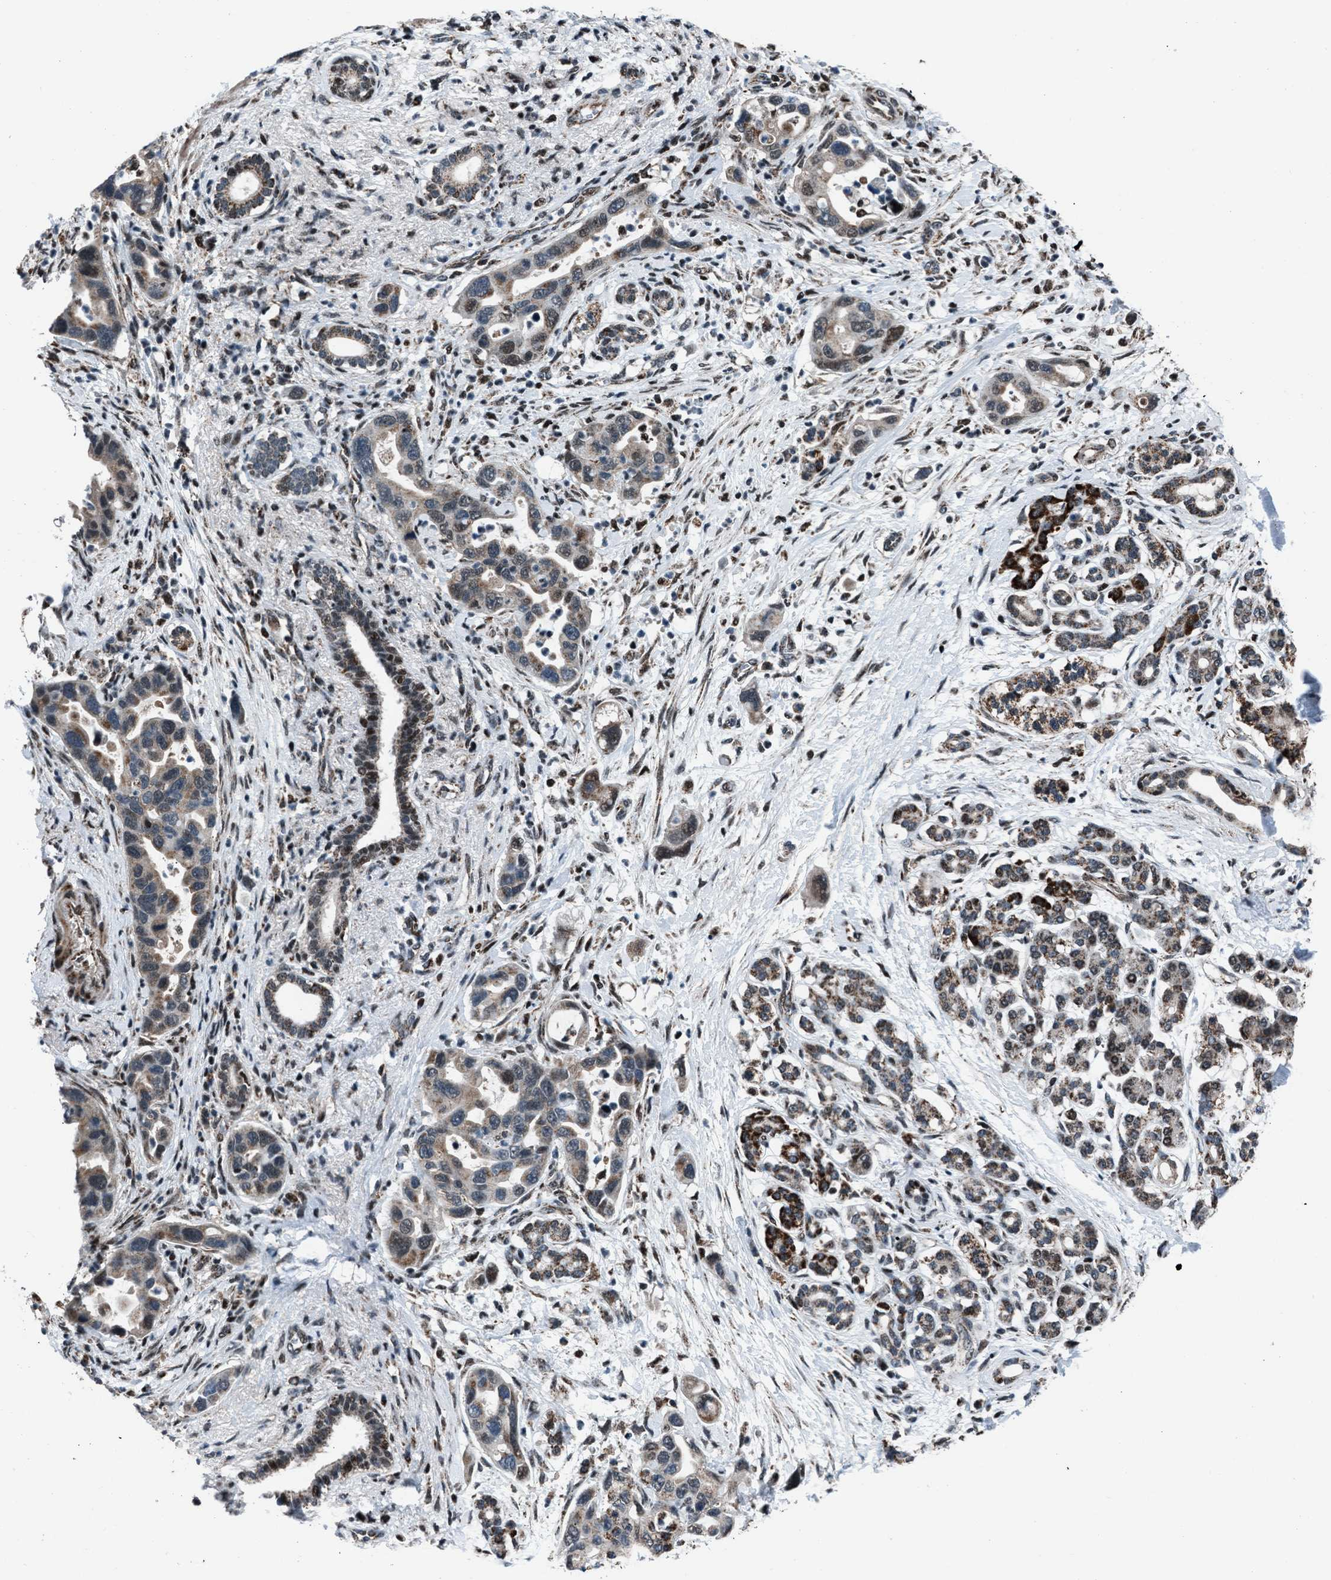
{"staining": {"intensity": "moderate", "quantity": ">75%", "location": "cytoplasmic/membranous,nuclear"}, "tissue": "pancreatic cancer", "cell_type": "Tumor cells", "image_type": "cancer", "snomed": [{"axis": "morphology", "description": "Normal tissue, NOS"}, {"axis": "morphology", "description": "Adenocarcinoma, NOS"}, {"axis": "topography", "description": "Pancreas"}], "caption": "Approximately >75% of tumor cells in pancreatic cancer (adenocarcinoma) reveal moderate cytoplasmic/membranous and nuclear protein positivity as visualized by brown immunohistochemical staining.", "gene": "MORC3", "patient": {"sex": "female", "age": 71}}